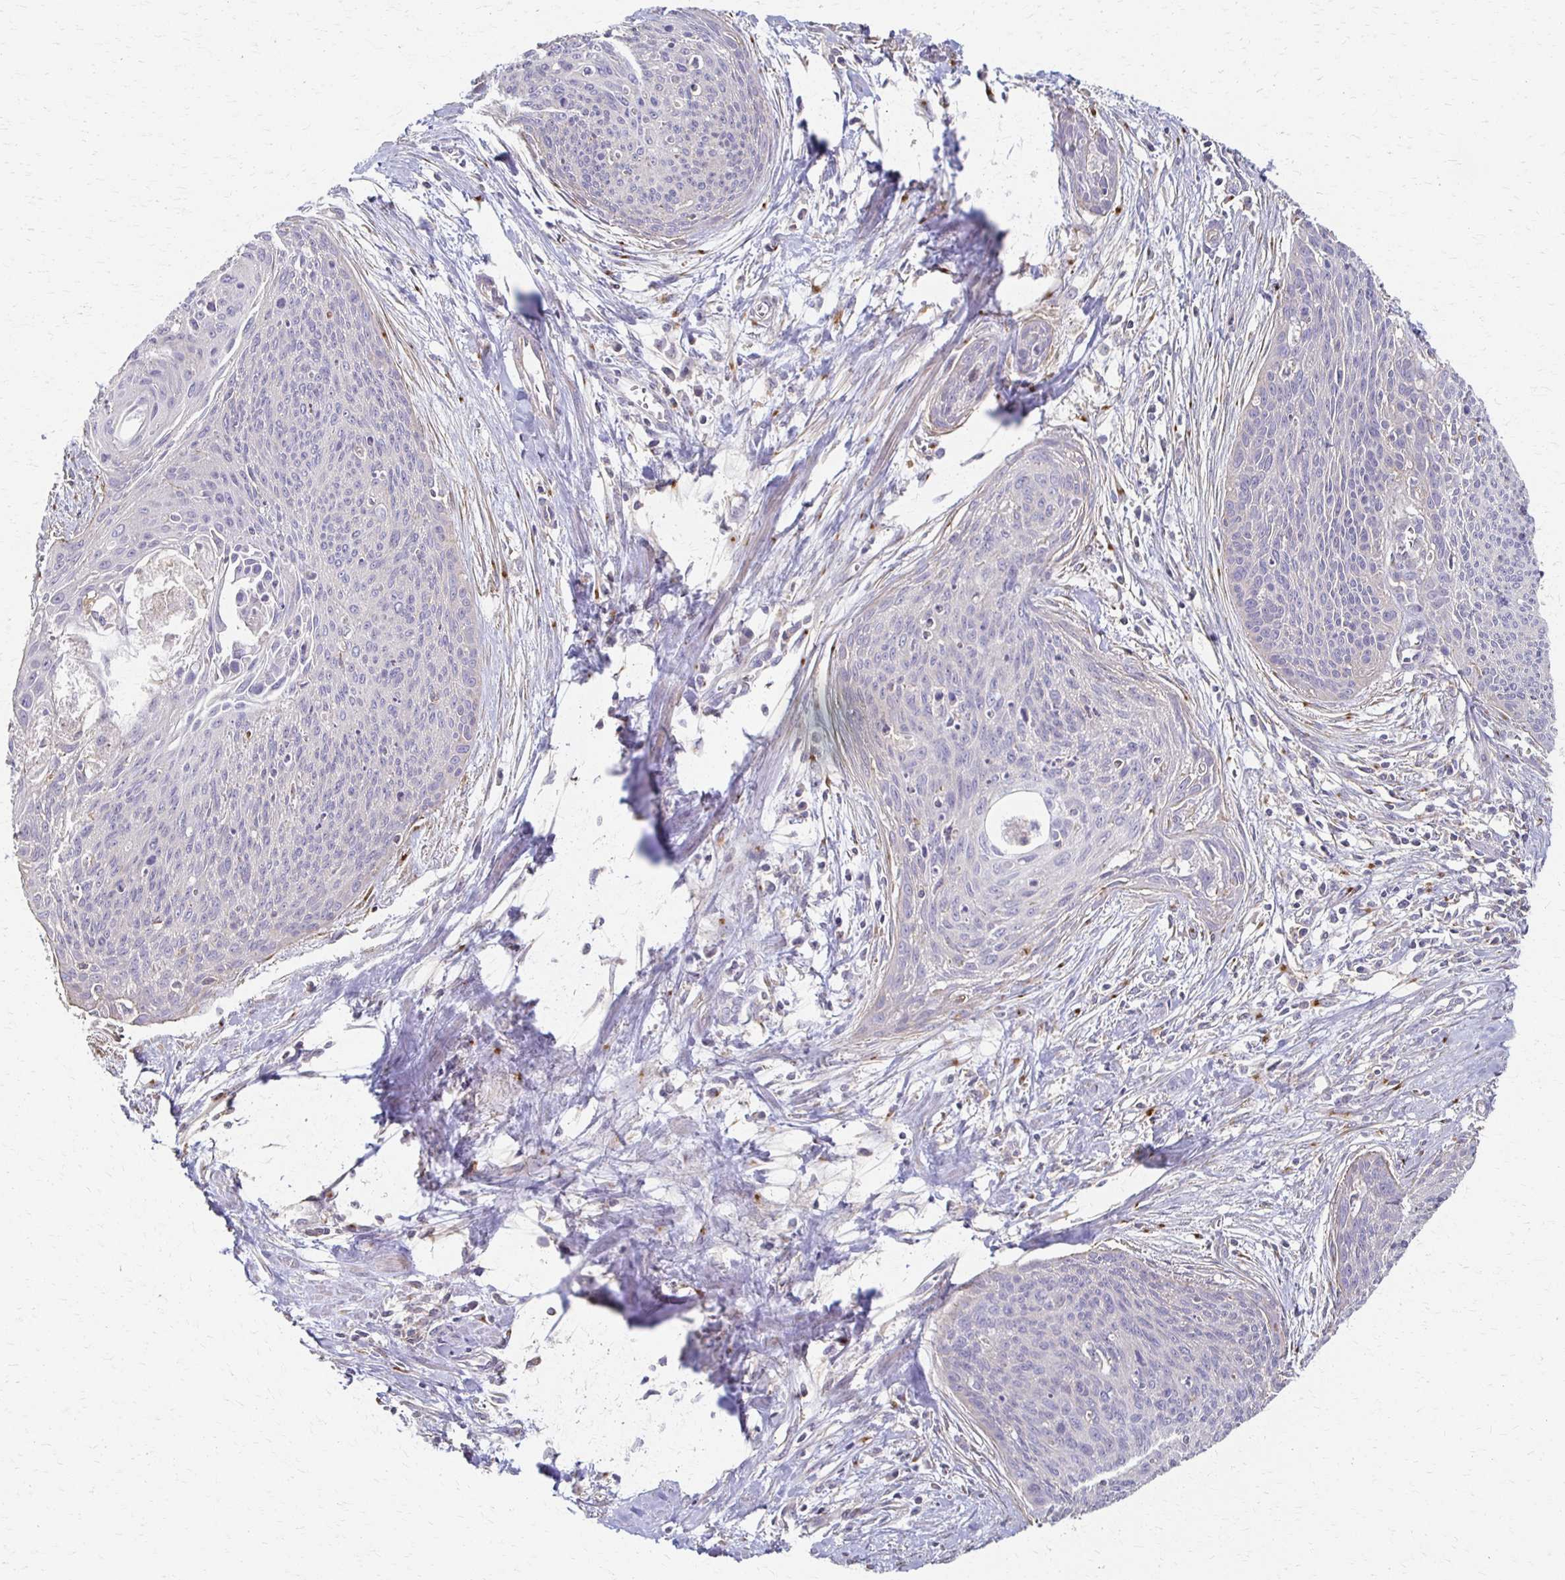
{"staining": {"intensity": "negative", "quantity": "none", "location": "none"}, "tissue": "cervical cancer", "cell_type": "Tumor cells", "image_type": "cancer", "snomed": [{"axis": "morphology", "description": "Squamous cell carcinoma, NOS"}, {"axis": "topography", "description": "Cervix"}], "caption": "Human cervical squamous cell carcinoma stained for a protein using IHC reveals no staining in tumor cells.", "gene": "C1QTNF7", "patient": {"sex": "female", "age": 55}}